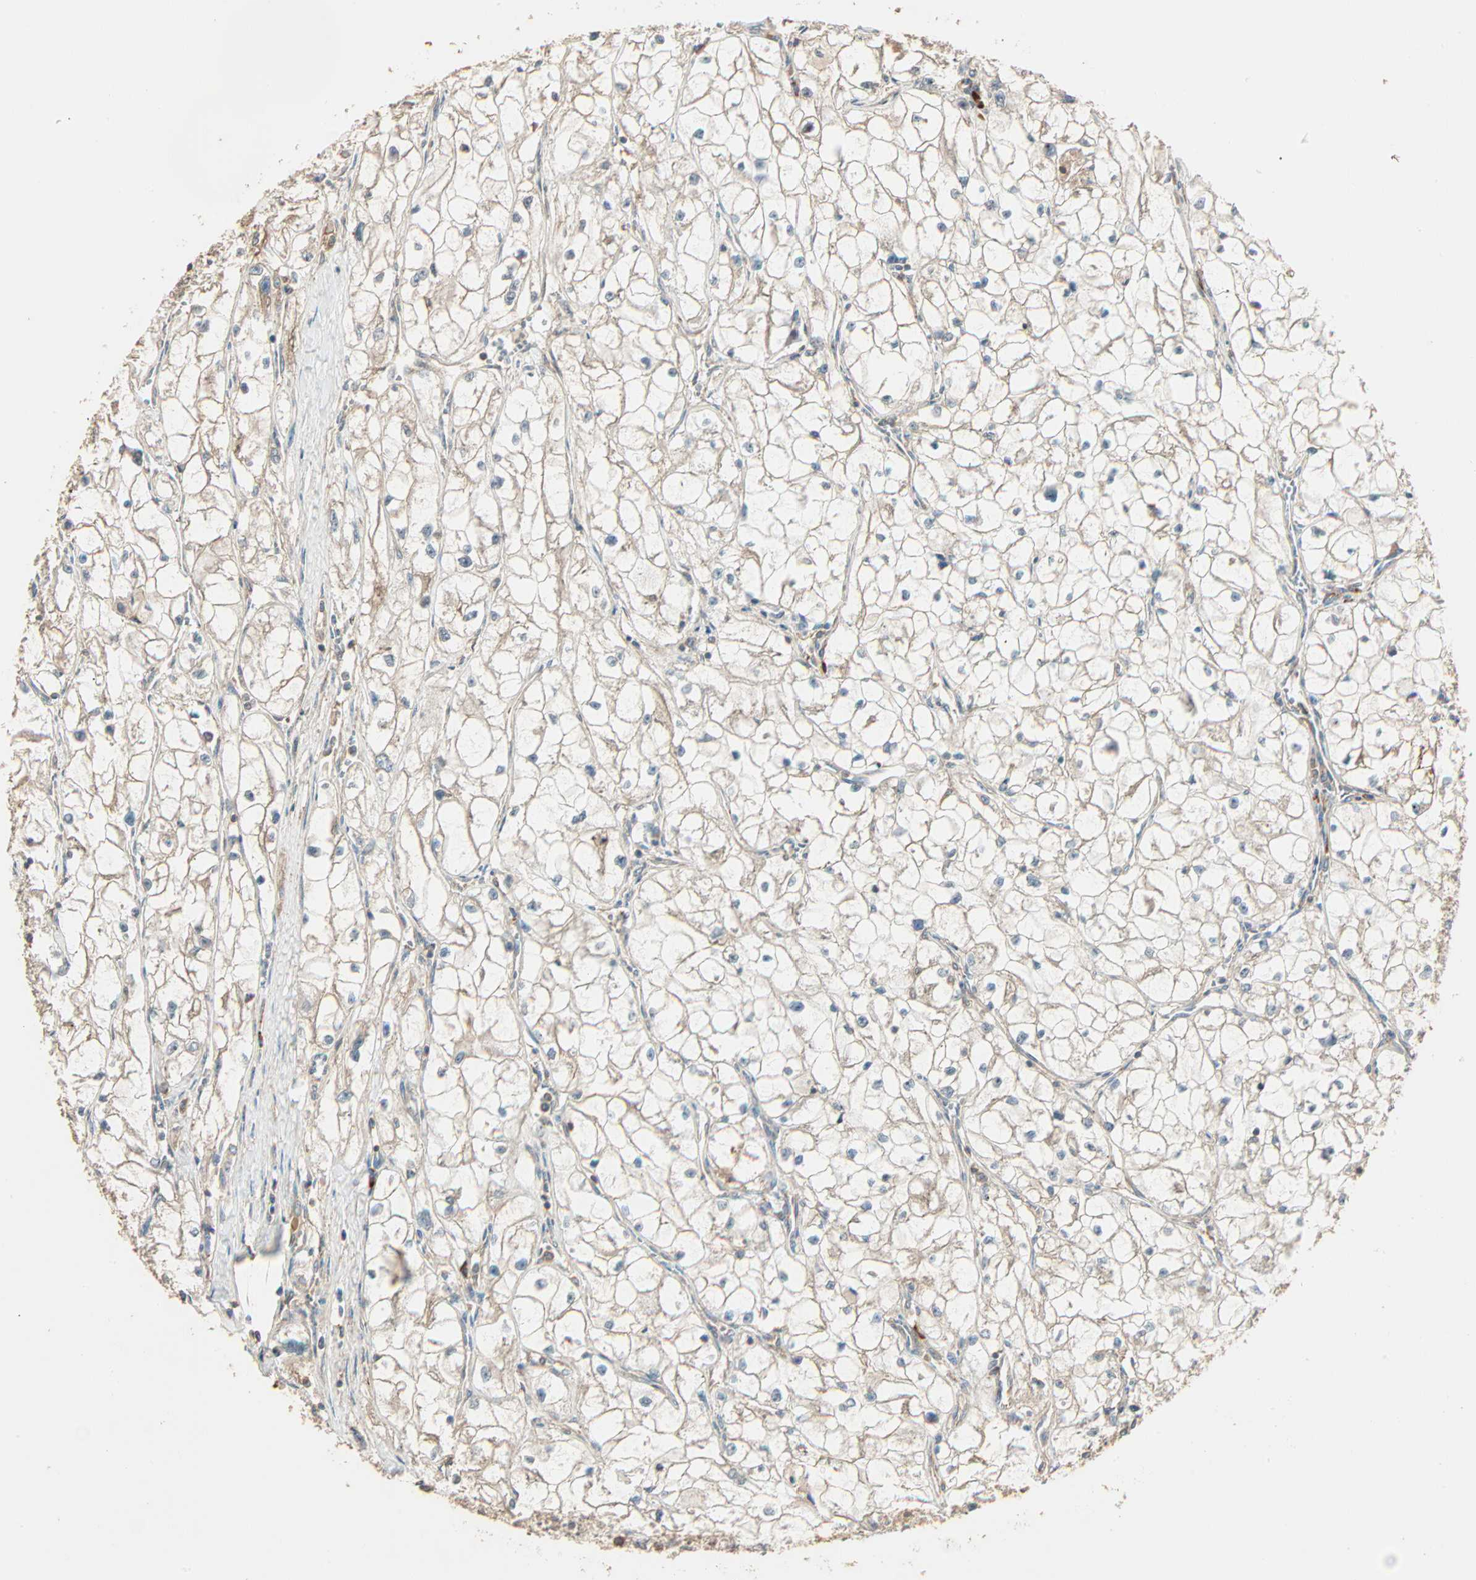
{"staining": {"intensity": "negative", "quantity": "none", "location": "none"}, "tissue": "renal cancer", "cell_type": "Tumor cells", "image_type": "cancer", "snomed": [{"axis": "morphology", "description": "Adenocarcinoma, NOS"}, {"axis": "topography", "description": "Kidney"}], "caption": "Renal adenocarcinoma was stained to show a protein in brown. There is no significant expression in tumor cells. (Brightfield microscopy of DAB IHC at high magnification).", "gene": "GALK1", "patient": {"sex": "female", "age": 70}}